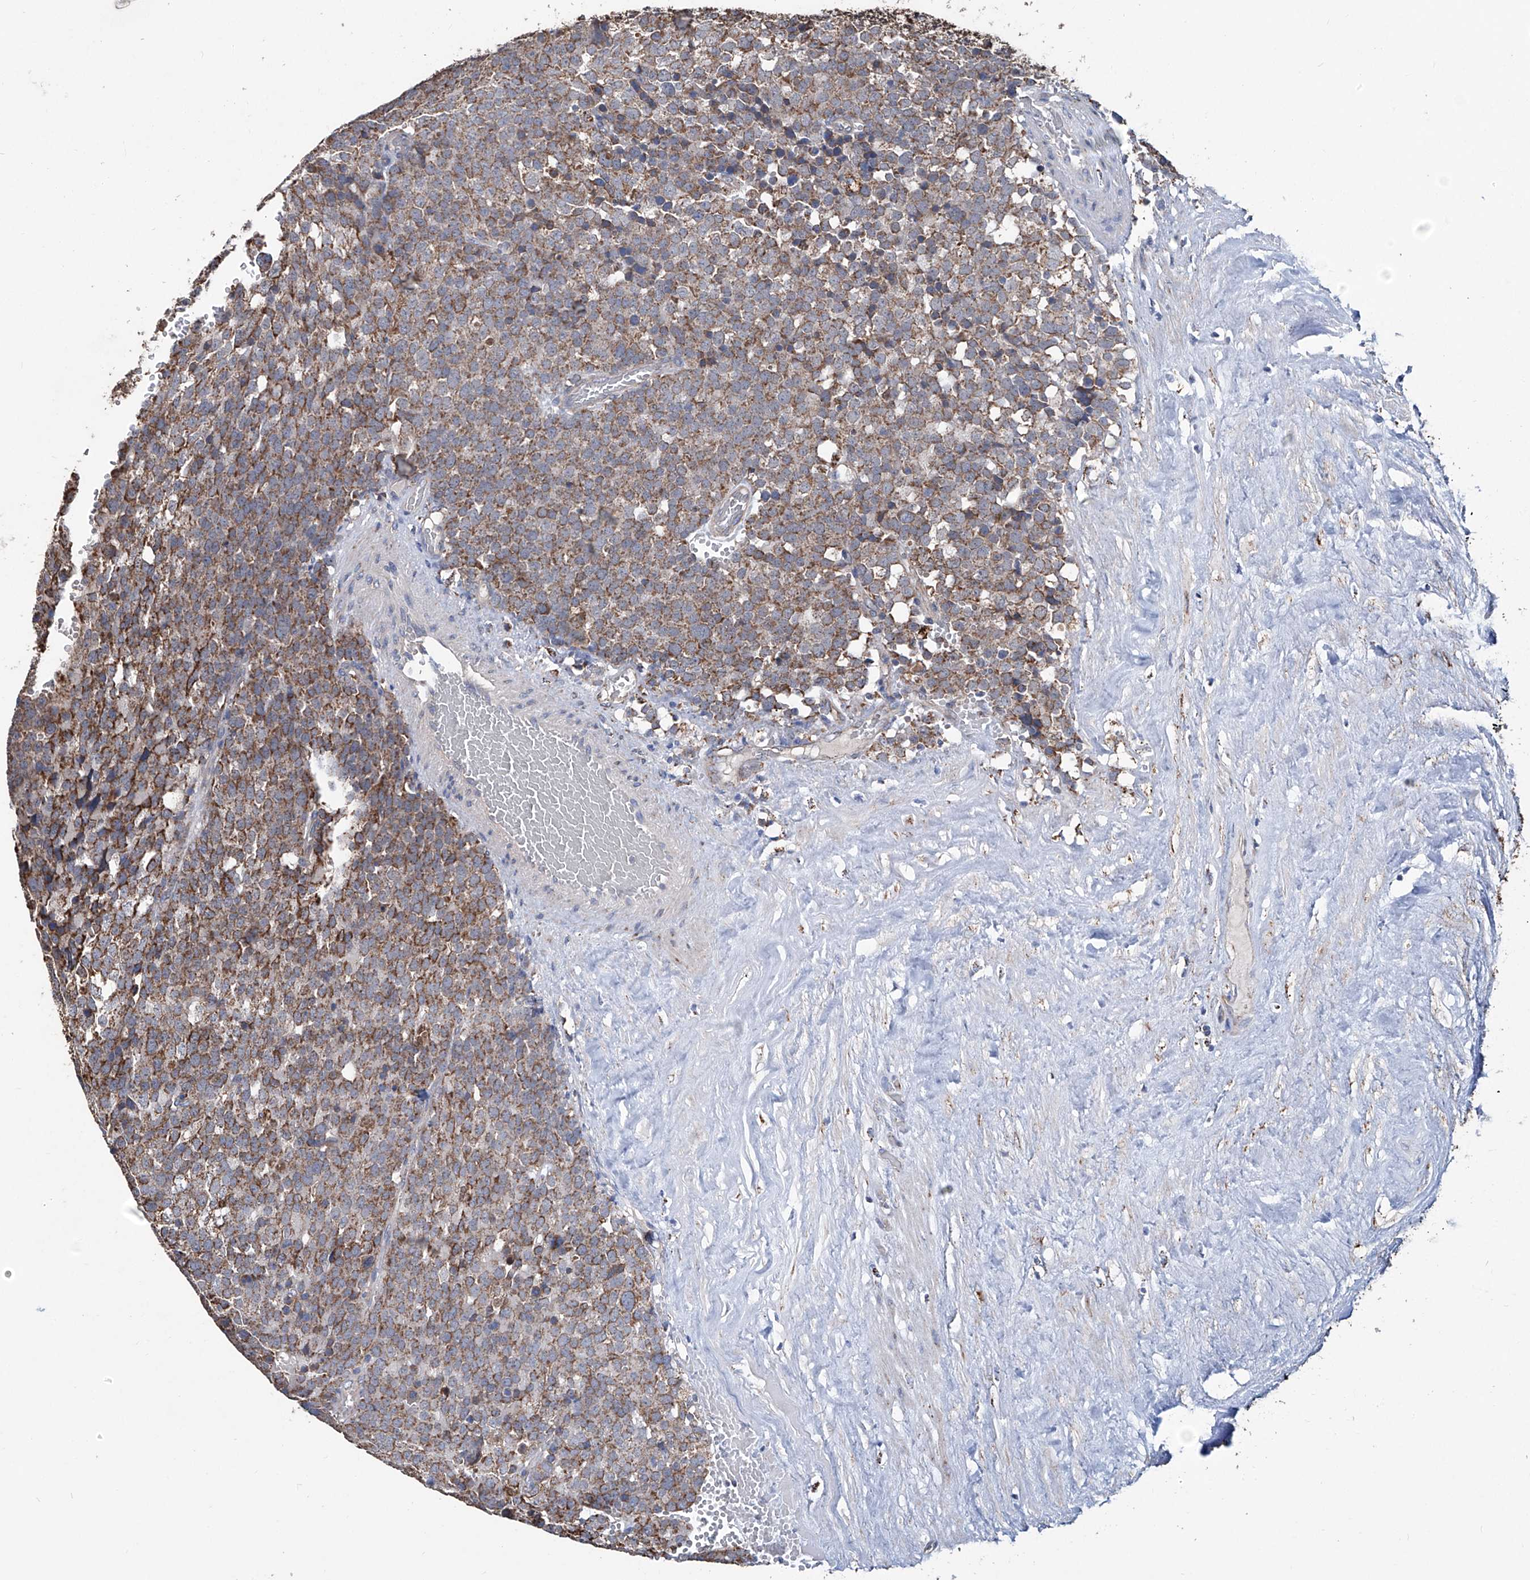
{"staining": {"intensity": "moderate", "quantity": ">75%", "location": "cytoplasmic/membranous"}, "tissue": "testis cancer", "cell_type": "Tumor cells", "image_type": "cancer", "snomed": [{"axis": "morphology", "description": "Seminoma, NOS"}, {"axis": "topography", "description": "Testis"}], "caption": "Protein positivity by immunohistochemistry (IHC) demonstrates moderate cytoplasmic/membranous expression in about >75% of tumor cells in testis cancer. Nuclei are stained in blue.", "gene": "NHS", "patient": {"sex": "male", "age": 71}}